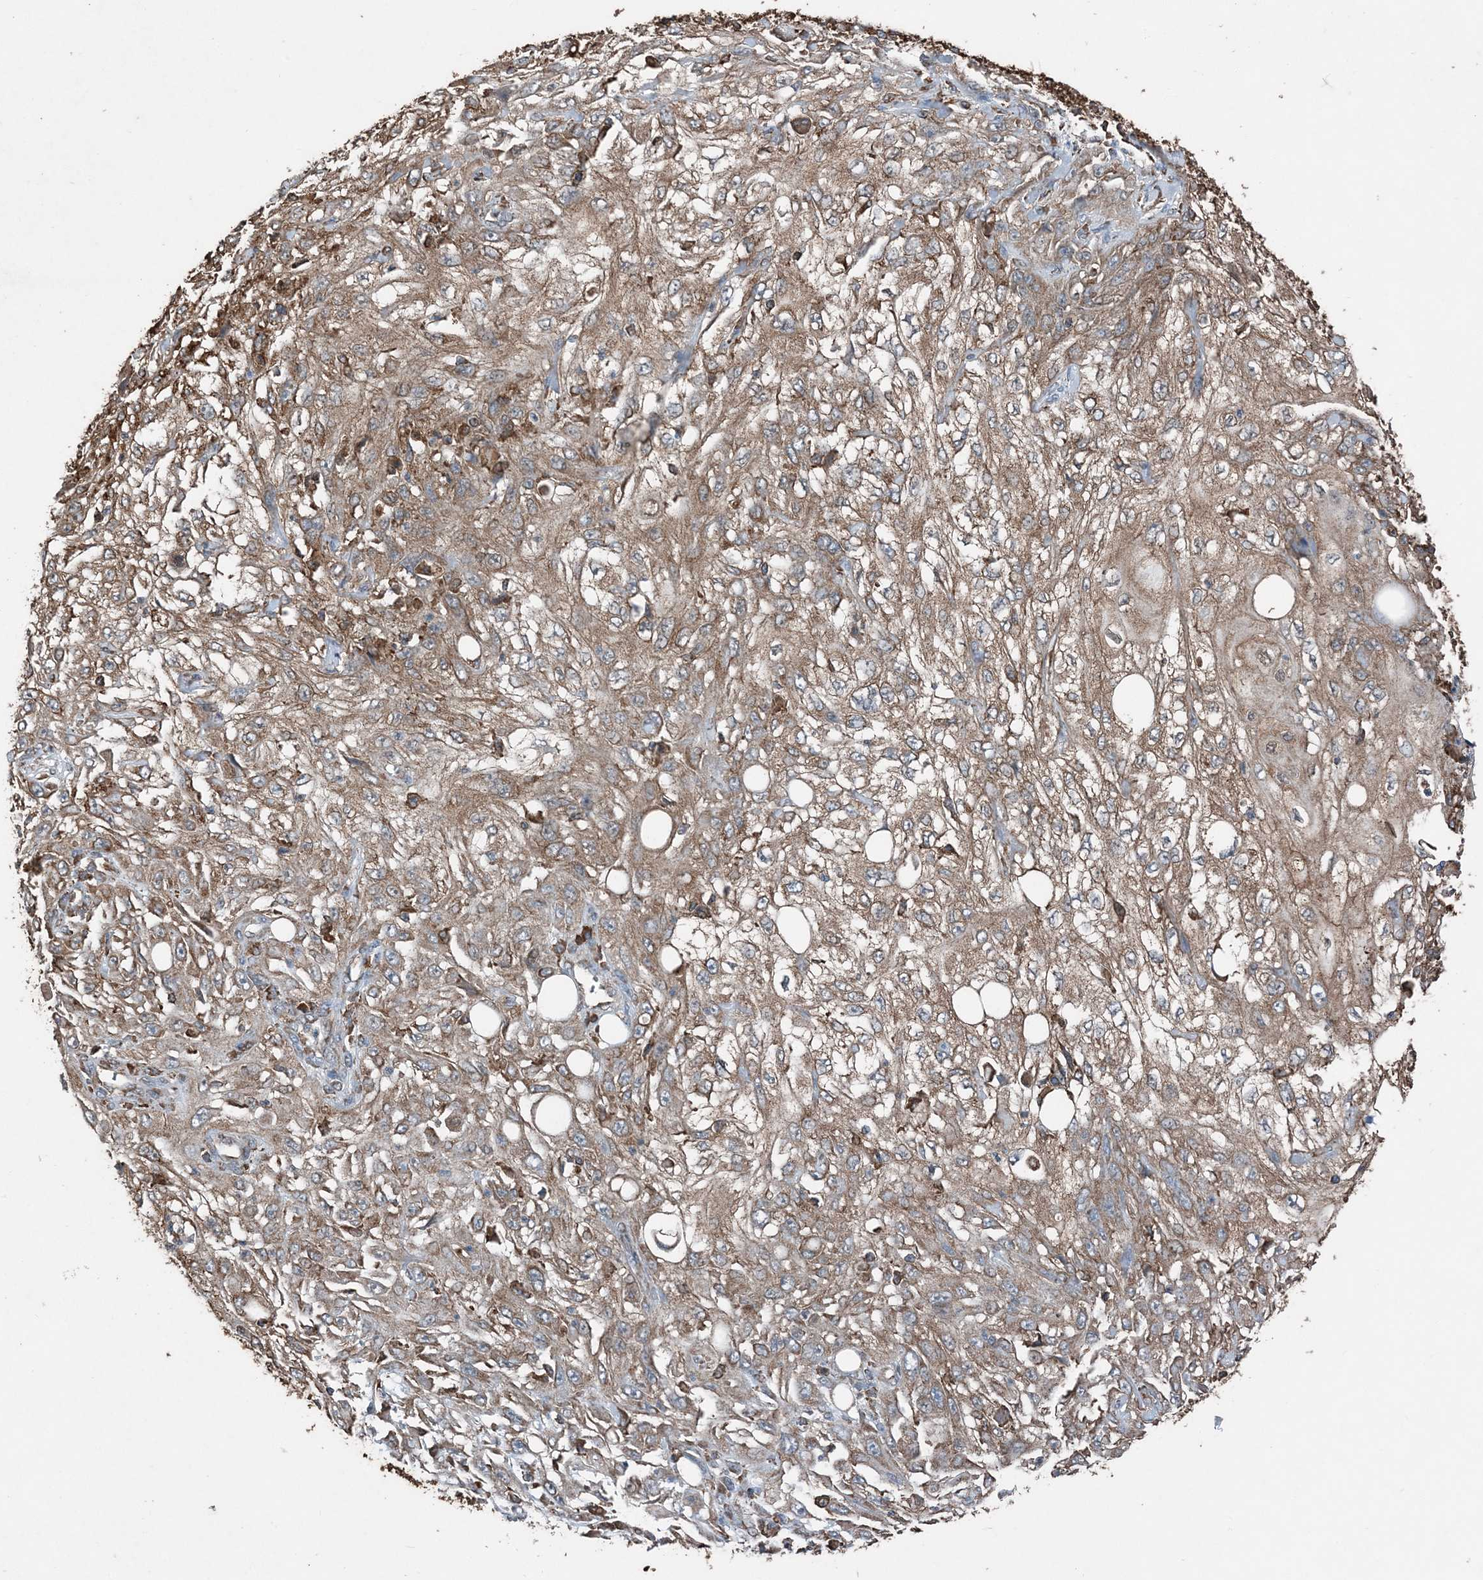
{"staining": {"intensity": "moderate", "quantity": ">75%", "location": "cytoplasmic/membranous"}, "tissue": "skin cancer", "cell_type": "Tumor cells", "image_type": "cancer", "snomed": [{"axis": "morphology", "description": "Squamous cell carcinoma, NOS"}, {"axis": "topography", "description": "Skin"}], "caption": "Skin cancer (squamous cell carcinoma) stained with DAB (3,3'-diaminobenzidine) IHC shows medium levels of moderate cytoplasmic/membranous staining in approximately >75% of tumor cells.", "gene": "PDIA6", "patient": {"sex": "male", "age": 75}}